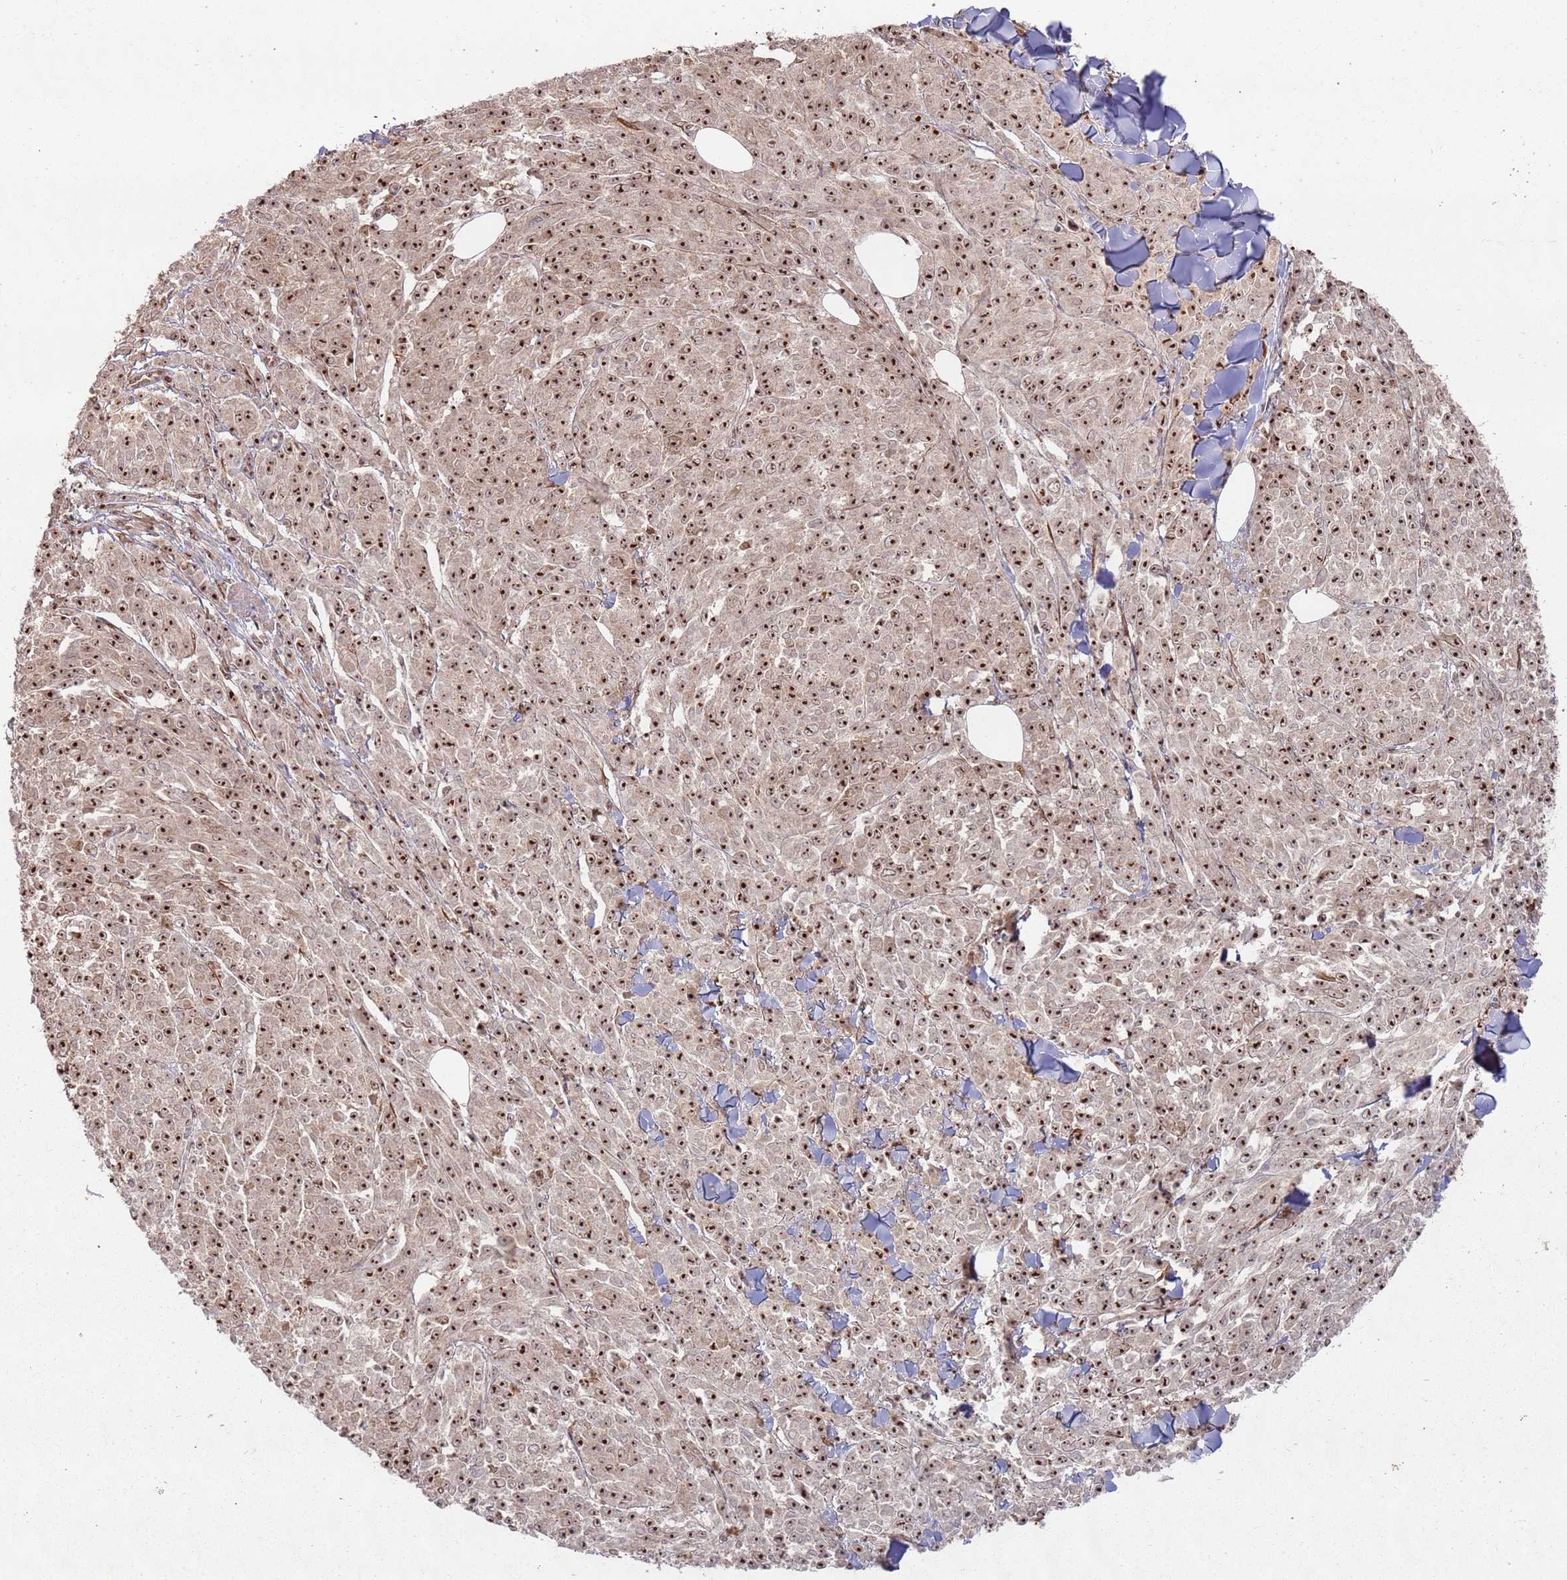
{"staining": {"intensity": "strong", "quantity": ">75%", "location": "nuclear"}, "tissue": "melanoma", "cell_type": "Tumor cells", "image_type": "cancer", "snomed": [{"axis": "morphology", "description": "Malignant melanoma, NOS"}, {"axis": "topography", "description": "Skin"}], "caption": "This is a photomicrograph of immunohistochemistry (IHC) staining of melanoma, which shows strong staining in the nuclear of tumor cells.", "gene": "UTP11", "patient": {"sex": "female", "age": 52}}